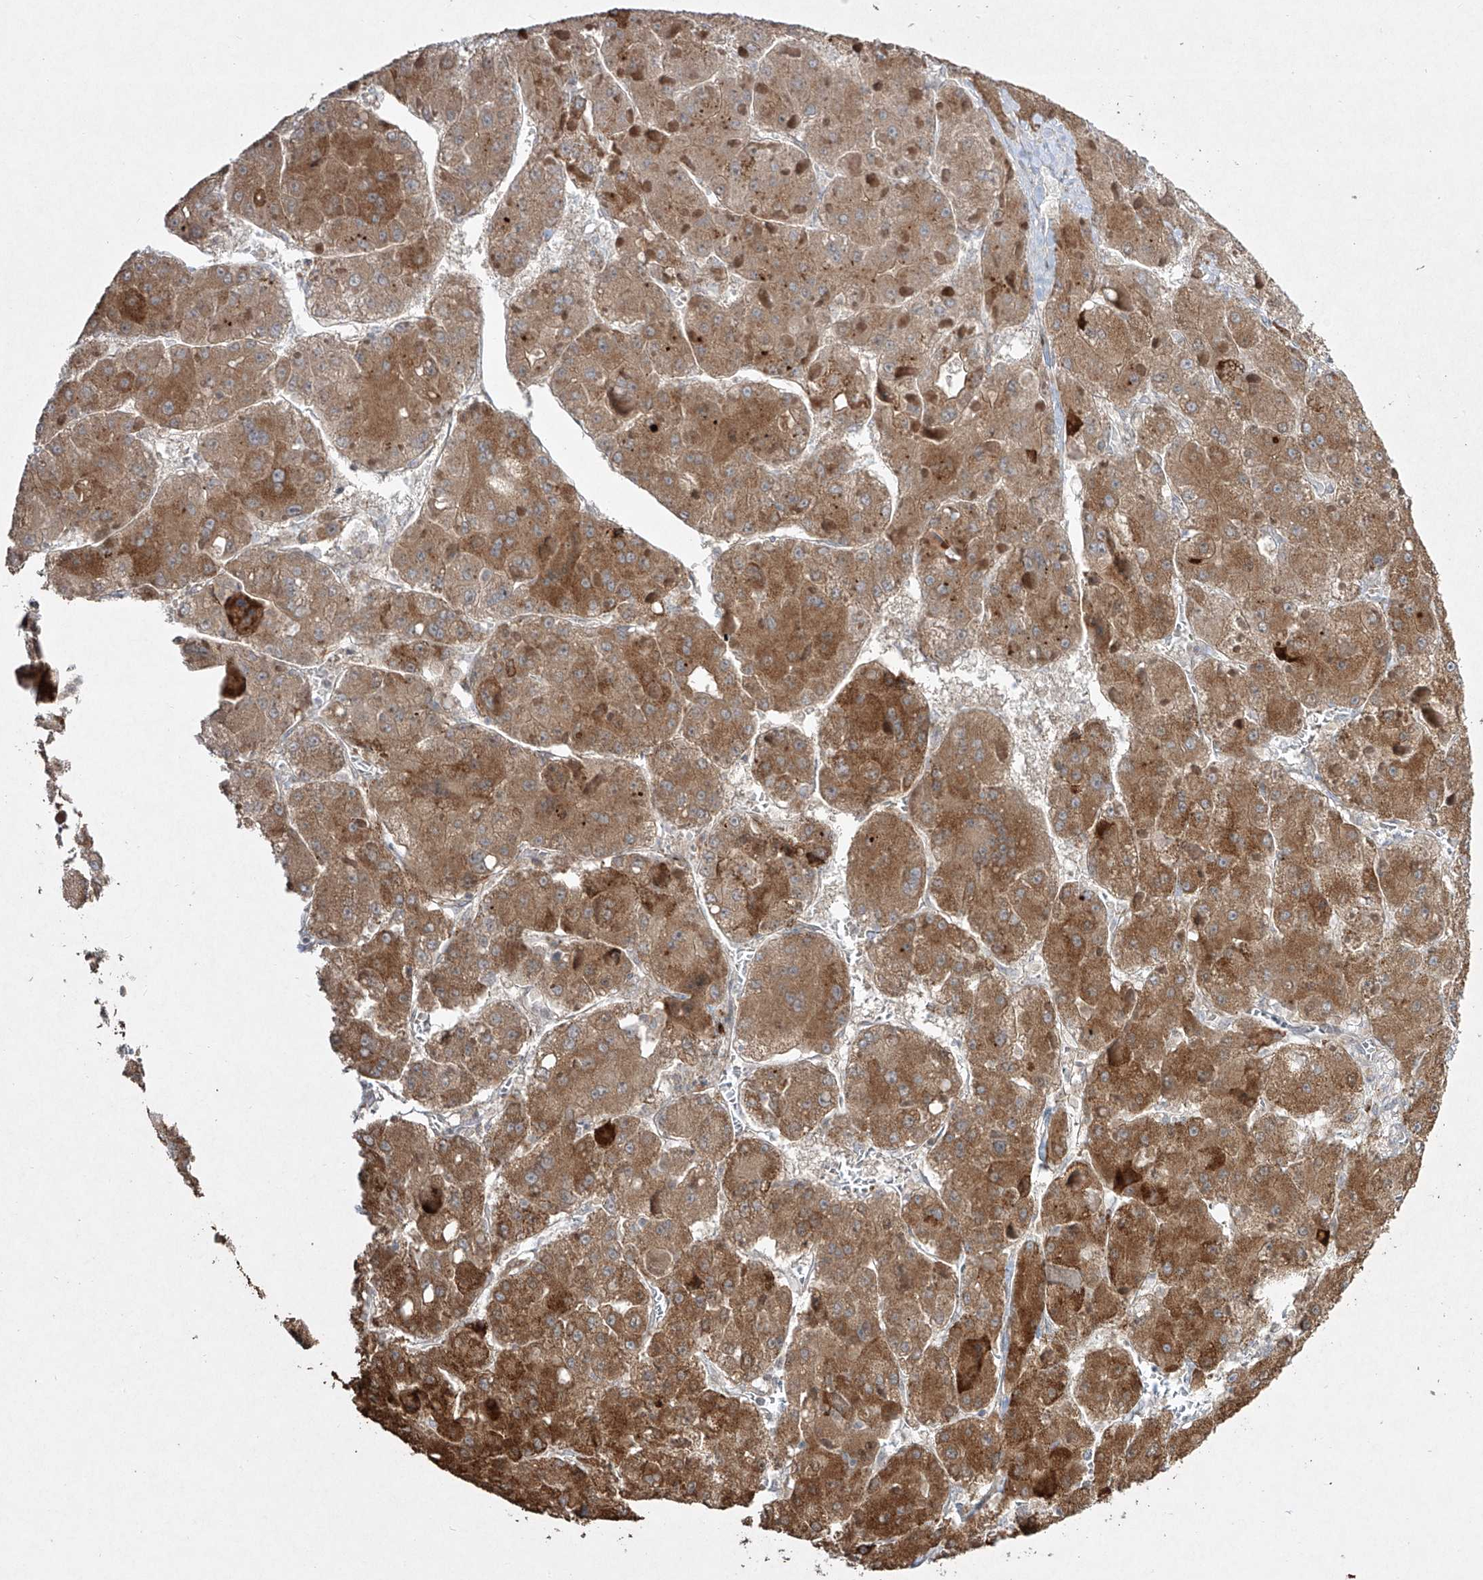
{"staining": {"intensity": "moderate", "quantity": ">75%", "location": "cytoplasmic/membranous"}, "tissue": "liver cancer", "cell_type": "Tumor cells", "image_type": "cancer", "snomed": [{"axis": "morphology", "description": "Carcinoma, Hepatocellular, NOS"}, {"axis": "topography", "description": "Liver"}], "caption": "A micrograph of liver cancer stained for a protein reveals moderate cytoplasmic/membranous brown staining in tumor cells. The staining was performed using DAB (3,3'-diaminobenzidine), with brown indicating positive protein expression. Nuclei are stained blue with hematoxylin.", "gene": "KDM1B", "patient": {"sex": "female", "age": 73}}